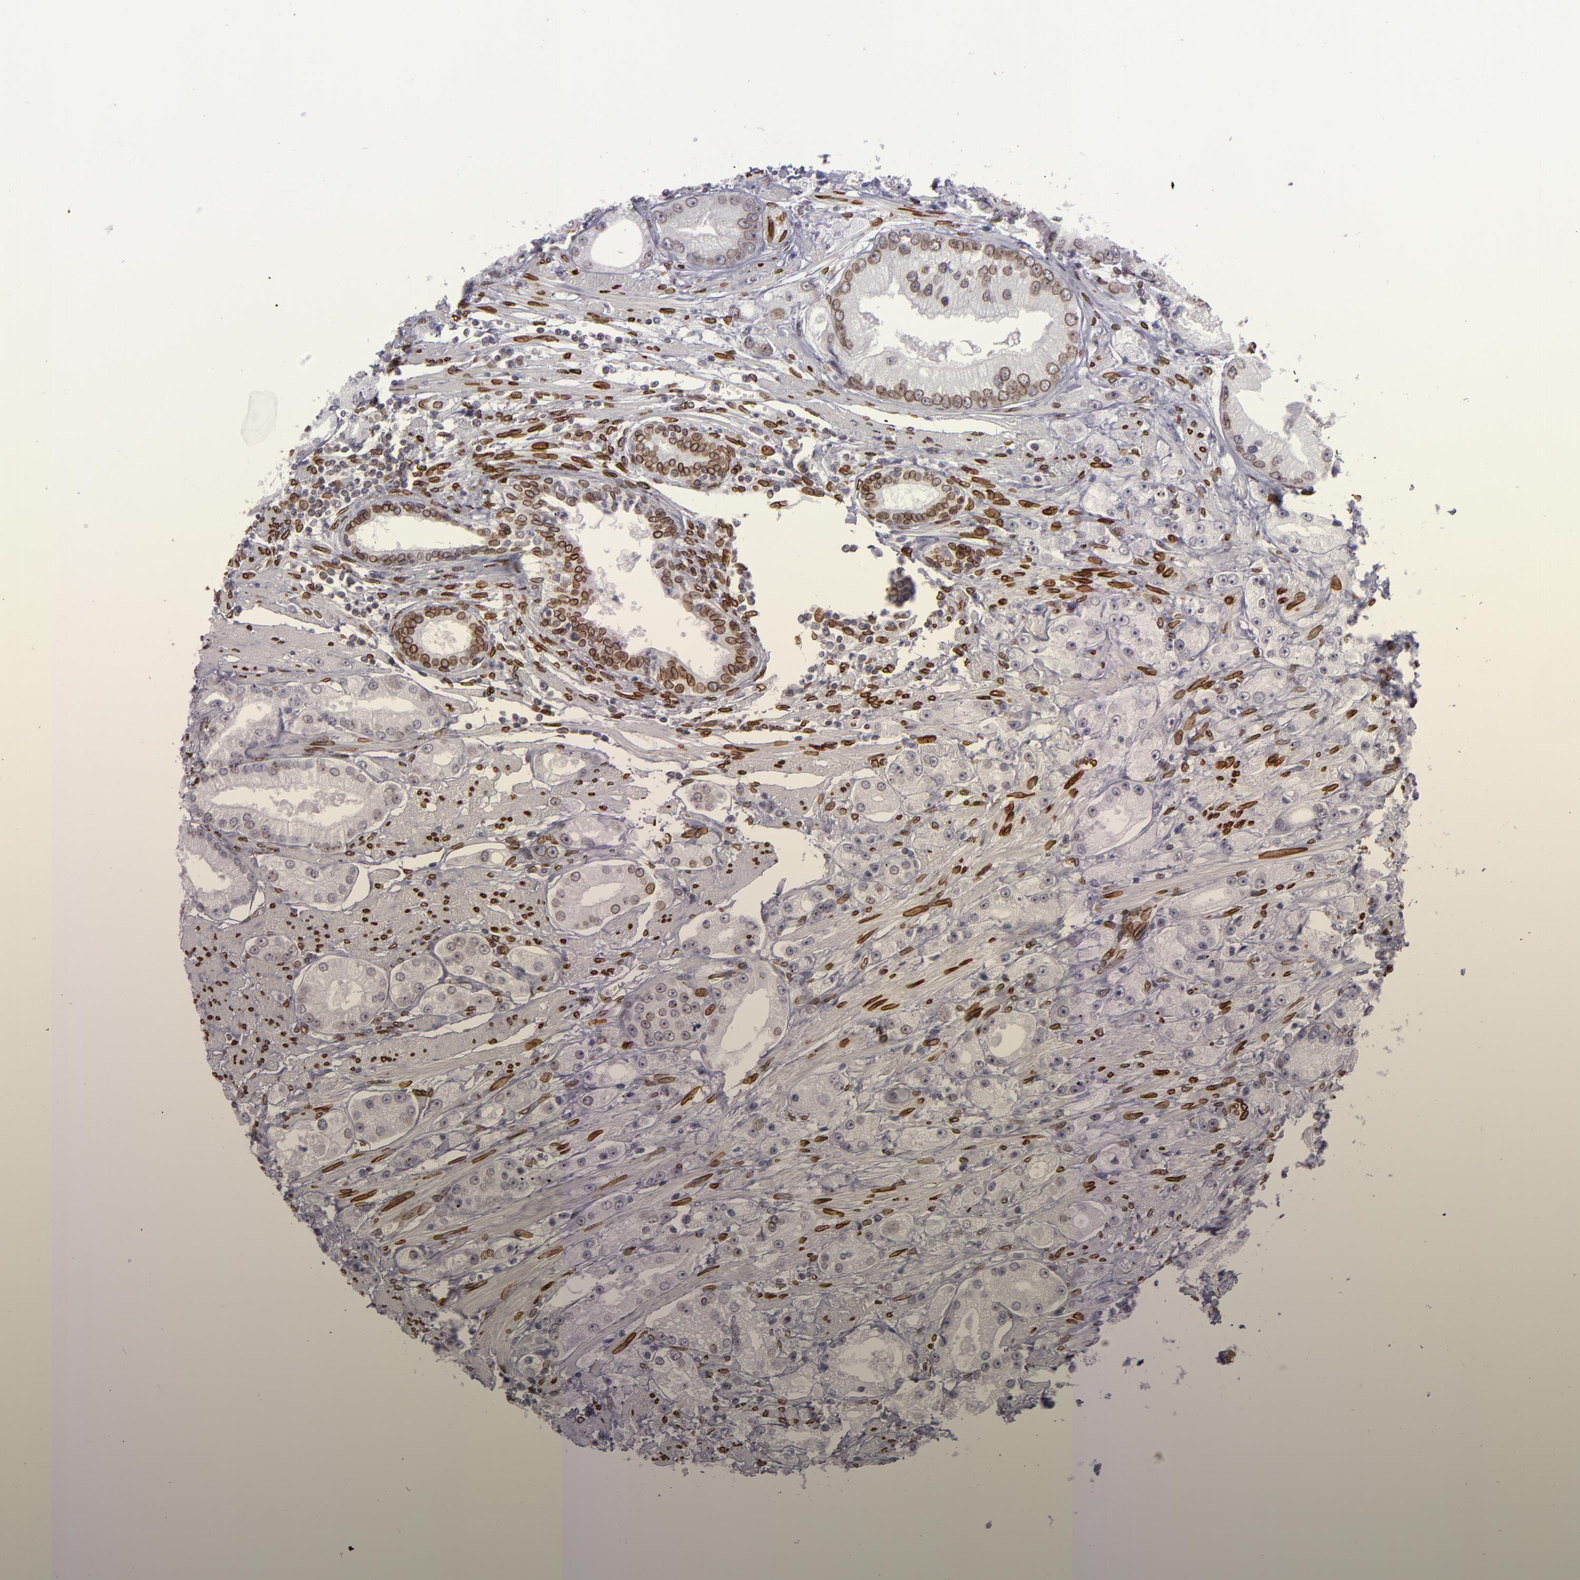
{"staining": {"intensity": "moderate", "quantity": "25%-75%", "location": "nuclear"}, "tissue": "prostate cancer", "cell_type": "Tumor cells", "image_type": "cancer", "snomed": [{"axis": "morphology", "description": "Adenocarcinoma, Medium grade"}, {"axis": "topography", "description": "Prostate"}], "caption": "Immunohistochemical staining of prostate cancer (medium-grade adenocarcinoma) displays medium levels of moderate nuclear protein positivity in about 25%-75% of tumor cells.", "gene": "EMD", "patient": {"sex": "male", "age": 72}}